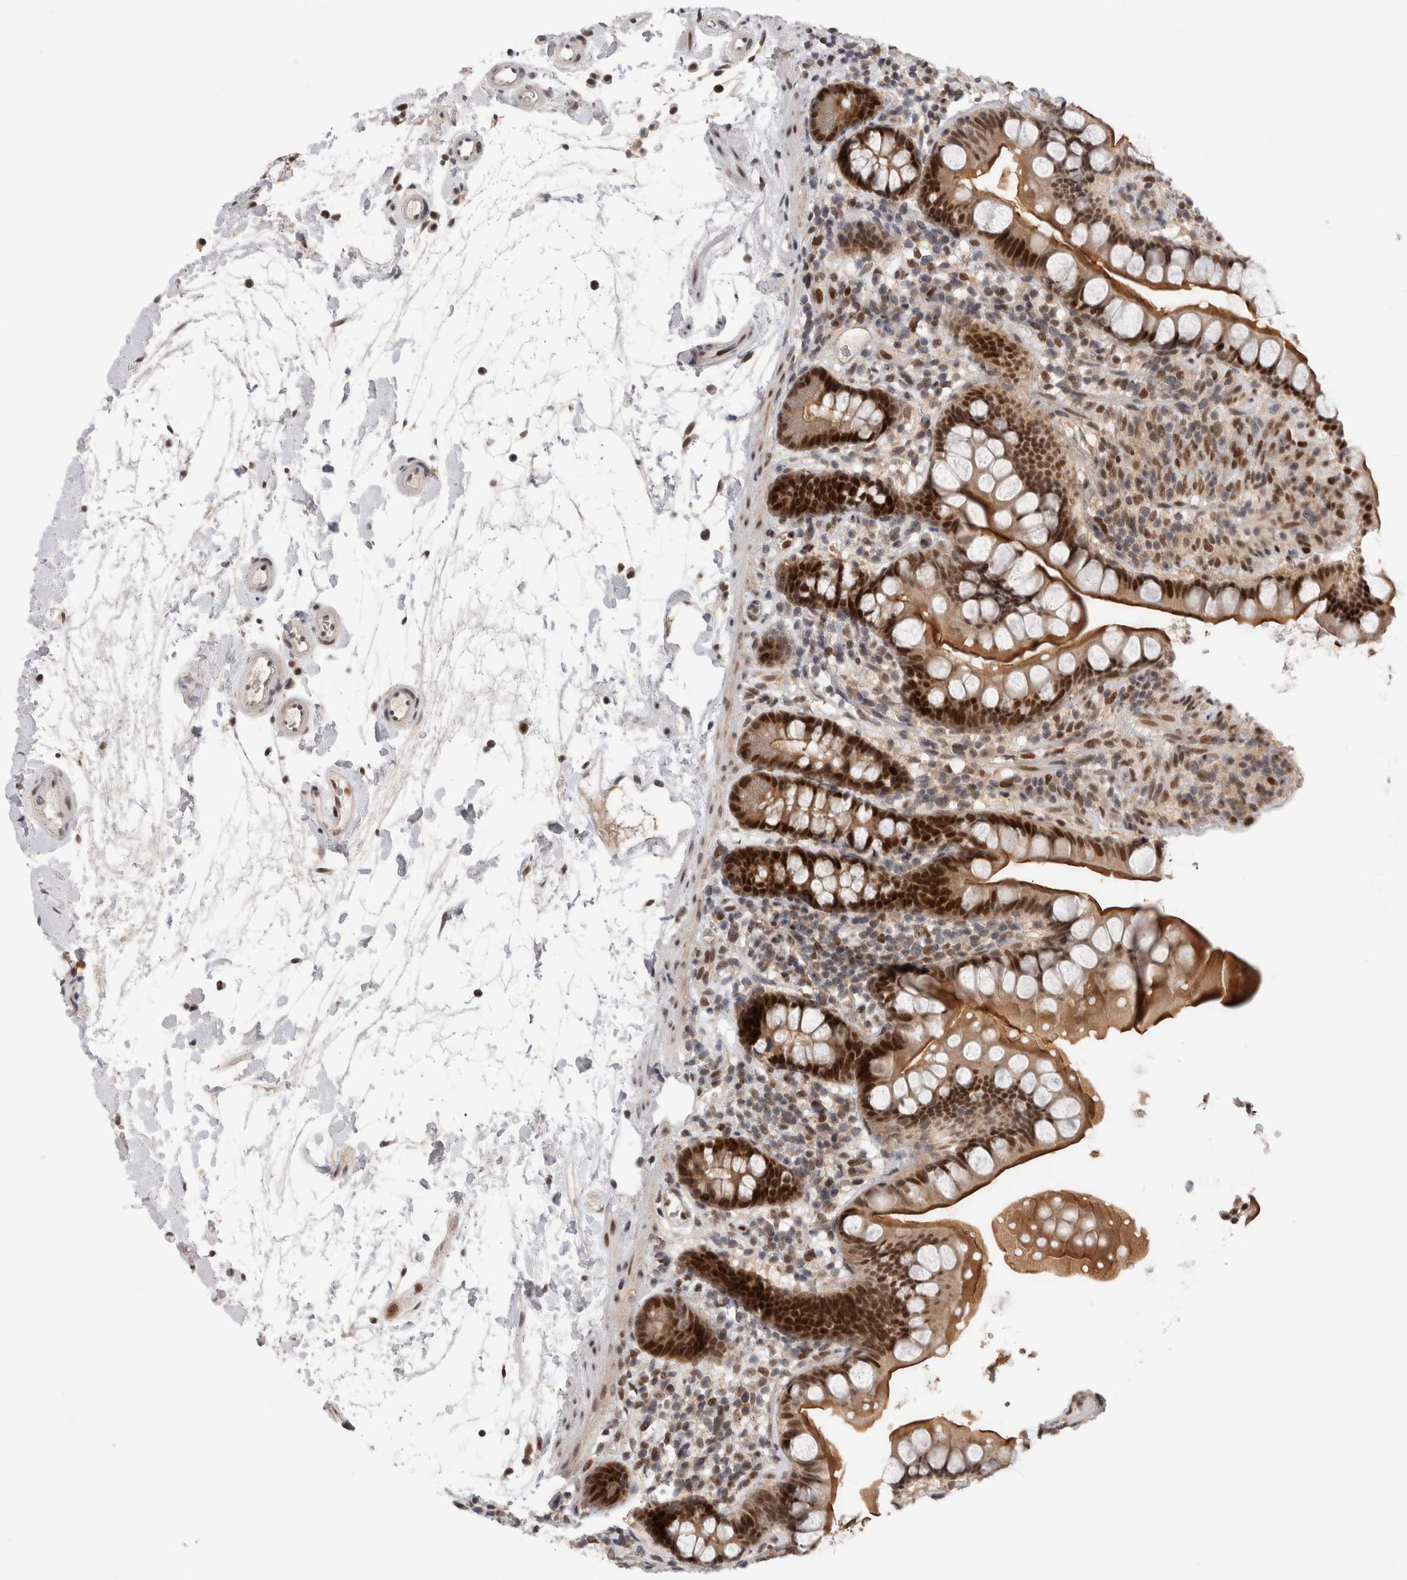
{"staining": {"intensity": "strong", "quantity": ">75%", "location": "cytoplasmic/membranous,nuclear"}, "tissue": "small intestine", "cell_type": "Glandular cells", "image_type": "normal", "snomed": [{"axis": "morphology", "description": "Normal tissue, NOS"}, {"axis": "topography", "description": "Small intestine"}], "caption": "Protein staining shows strong cytoplasmic/membranous,nuclear expression in approximately >75% of glandular cells in normal small intestine. (DAB IHC, brown staining for protein, blue staining for nuclei).", "gene": "ZNF521", "patient": {"sex": "female", "age": 84}}